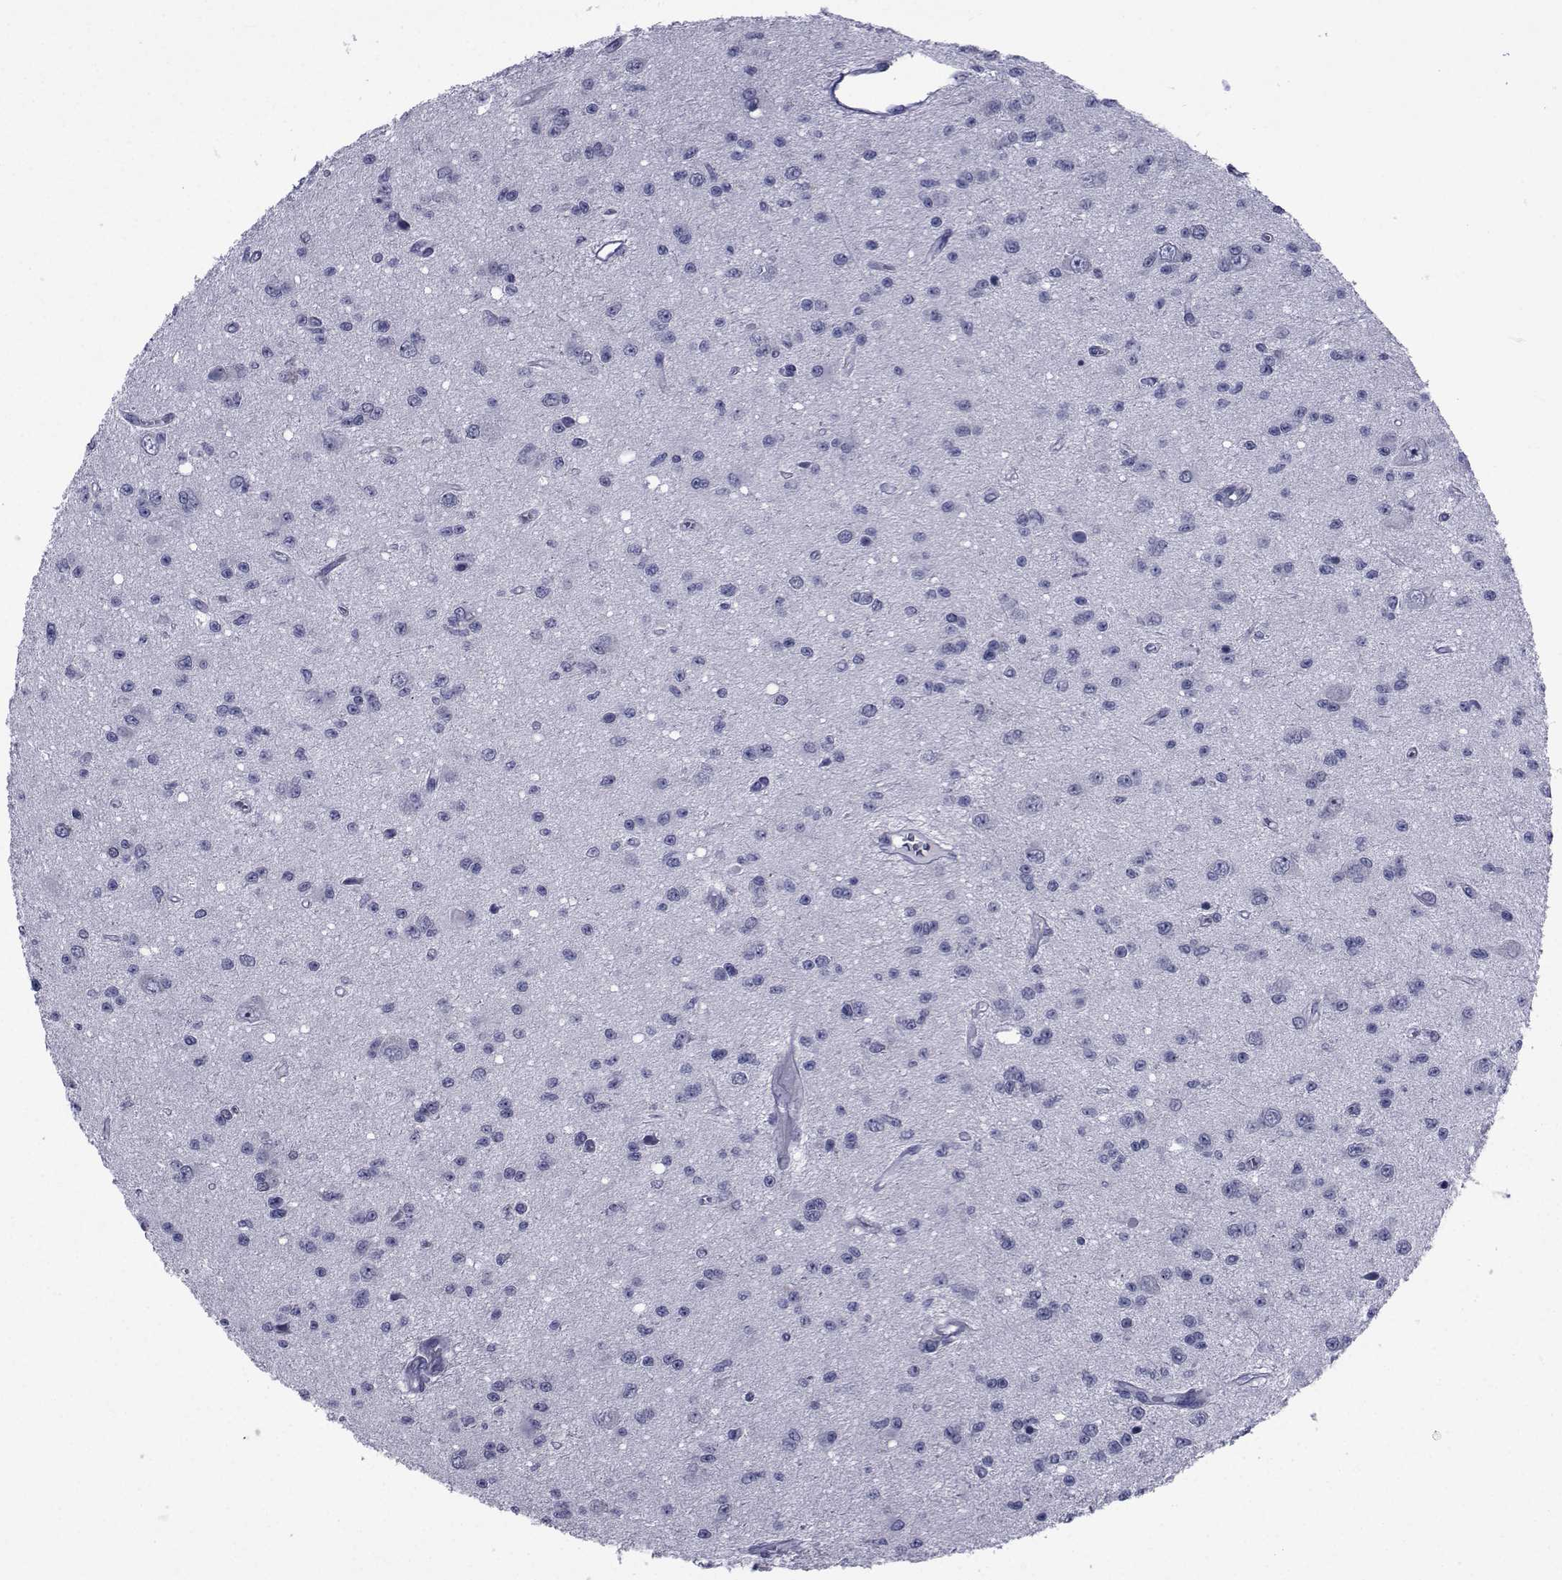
{"staining": {"intensity": "negative", "quantity": "none", "location": "none"}, "tissue": "glioma", "cell_type": "Tumor cells", "image_type": "cancer", "snomed": [{"axis": "morphology", "description": "Glioma, malignant, Low grade"}, {"axis": "topography", "description": "Brain"}], "caption": "Immunohistochemical staining of human glioma reveals no significant positivity in tumor cells. Nuclei are stained in blue.", "gene": "ROPN1", "patient": {"sex": "female", "age": 45}}